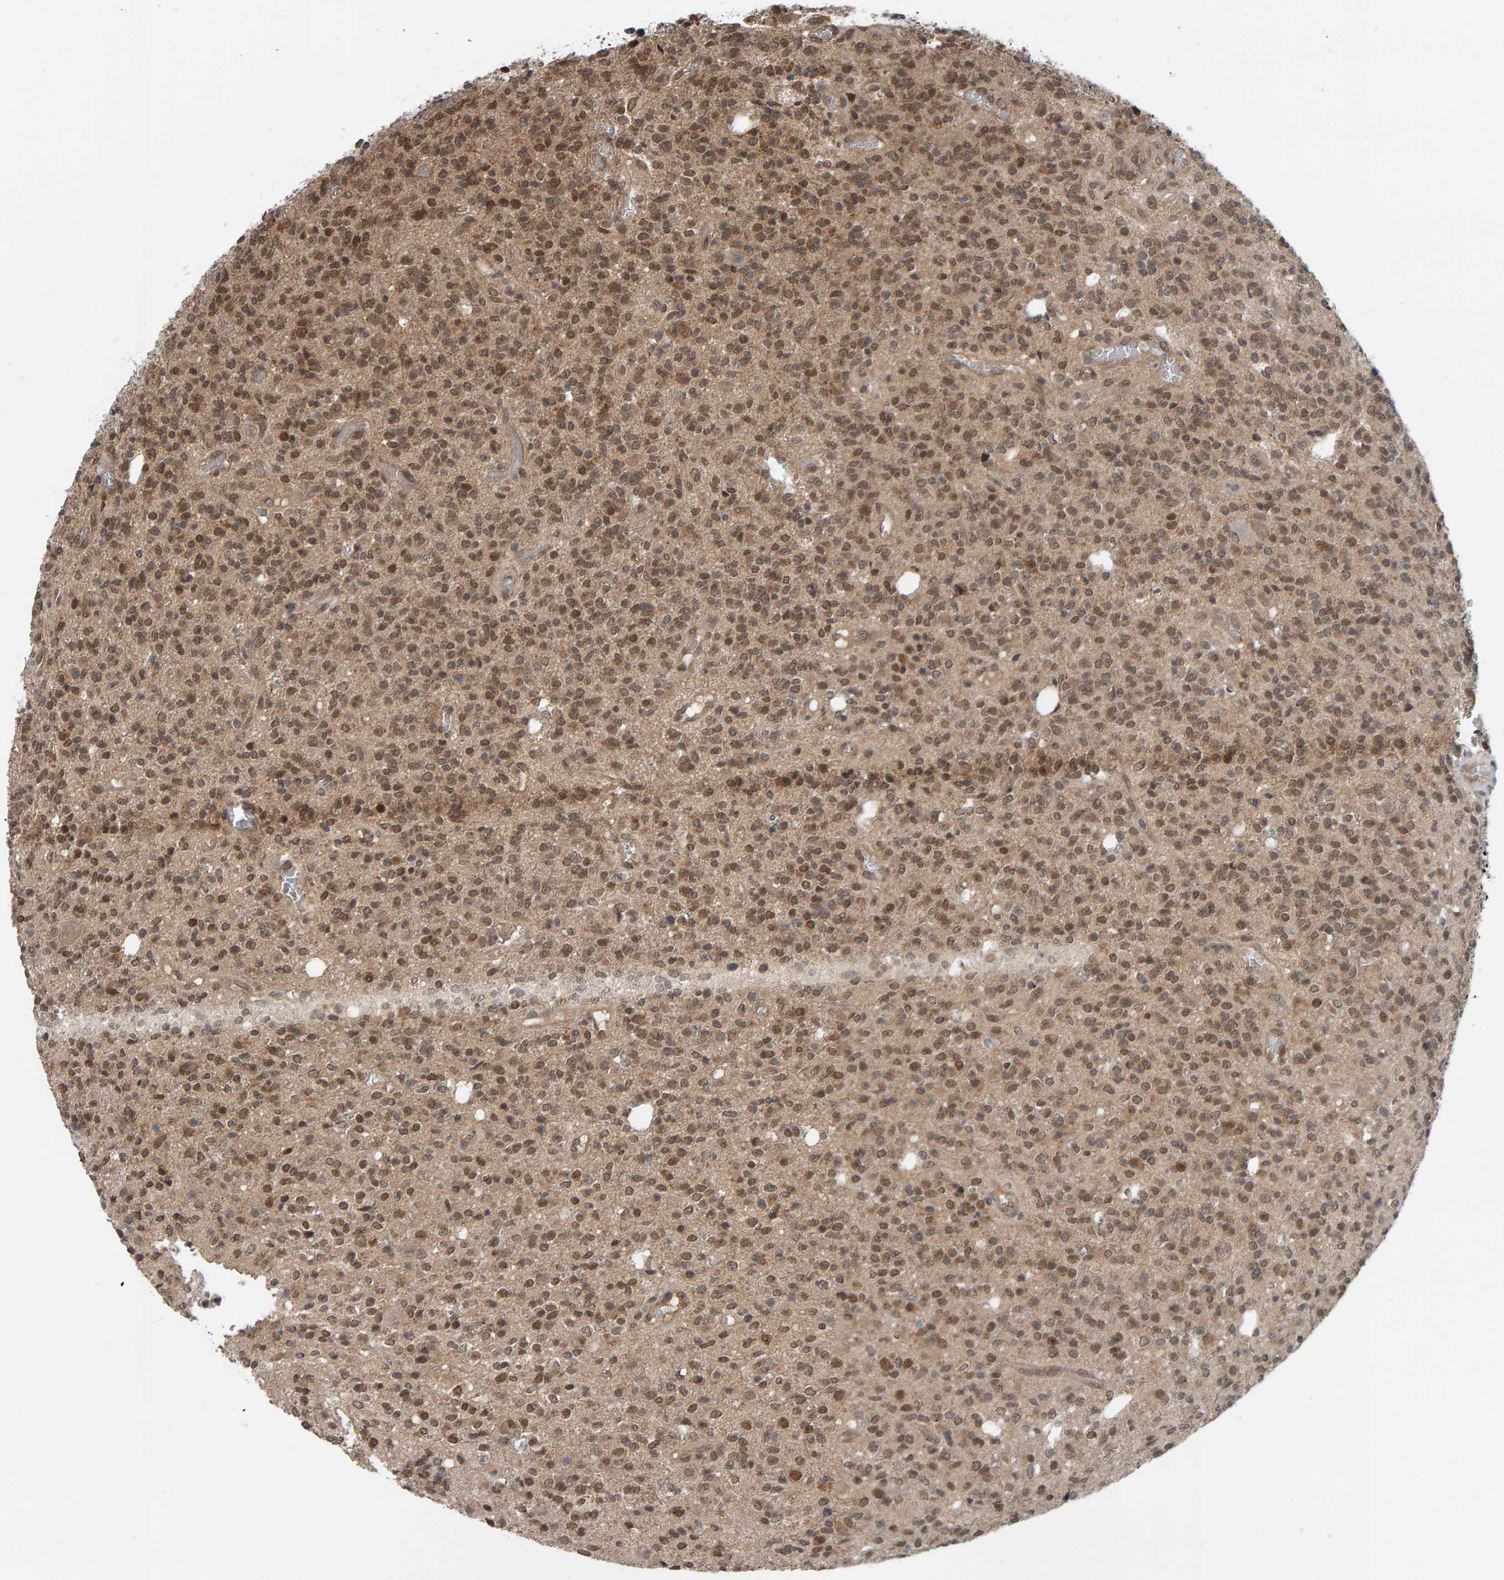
{"staining": {"intensity": "weak", "quantity": ">75%", "location": "cytoplasmic/membranous,nuclear"}, "tissue": "glioma", "cell_type": "Tumor cells", "image_type": "cancer", "snomed": [{"axis": "morphology", "description": "Glioma, malignant, High grade"}, {"axis": "topography", "description": "Brain"}], "caption": "This is an image of immunohistochemistry staining of malignant glioma (high-grade), which shows weak positivity in the cytoplasmic/membranous and nuclear of tumor cells.", "gene": "COASY", "patient": {"sex": "male", "age": 34}}